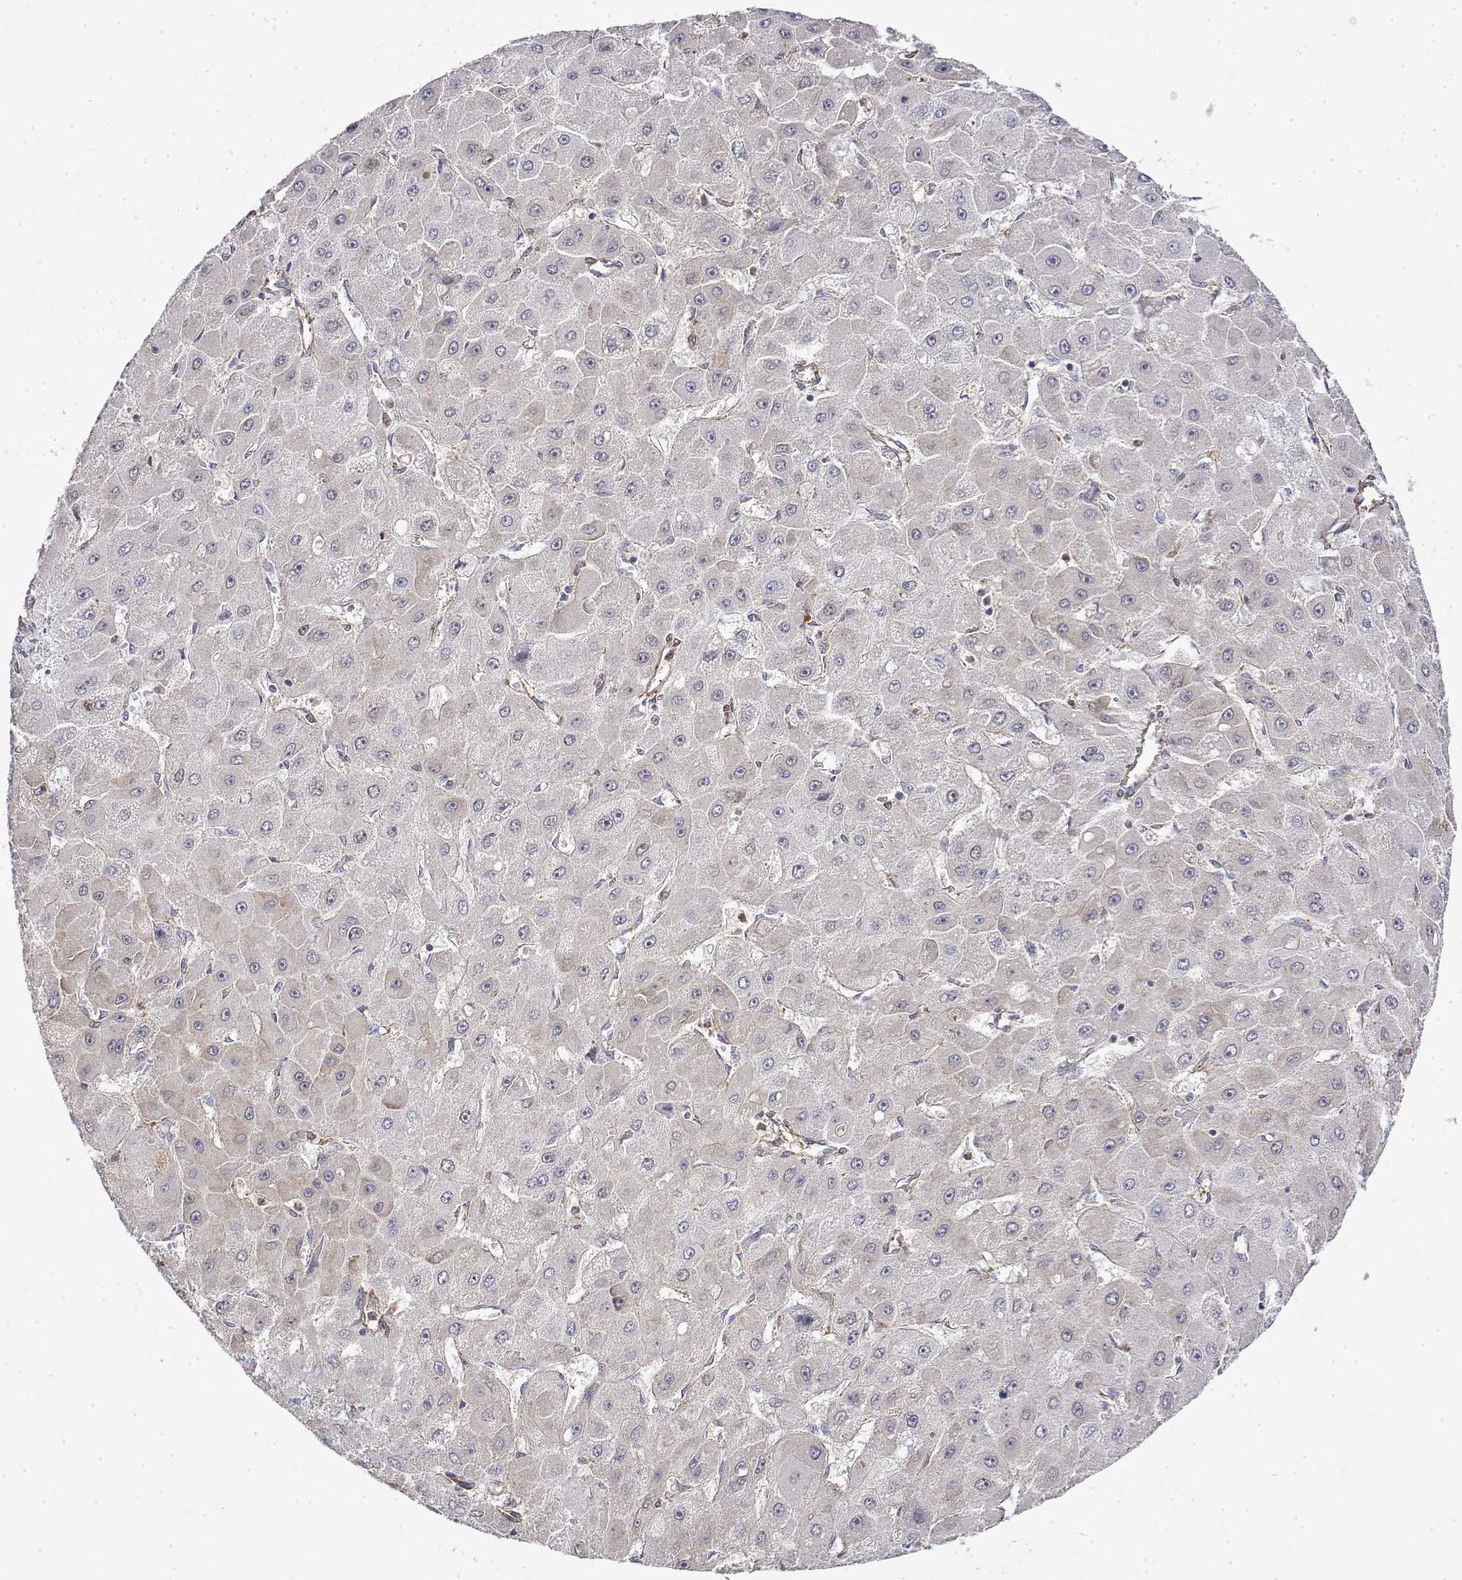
{"staining": {"intensity": "negative", "quantity": "none", "location": "none"}, "tissue": "liver cancer", "cell_type": "Tumor cells", "image_type": "cancer", "snomed": [{"axis": "morphology", "description": "Carcinoma, Hepatocellular, NOS"}, {"axis": "topography", "description": "Liver"}], "caption": "Protein analysis of liver hepatocellular carcinoma demonstrates no significant positivity in tumor cells.", "gene": "PACSIN2", "patient": {"sex": "female", "age": 25}}